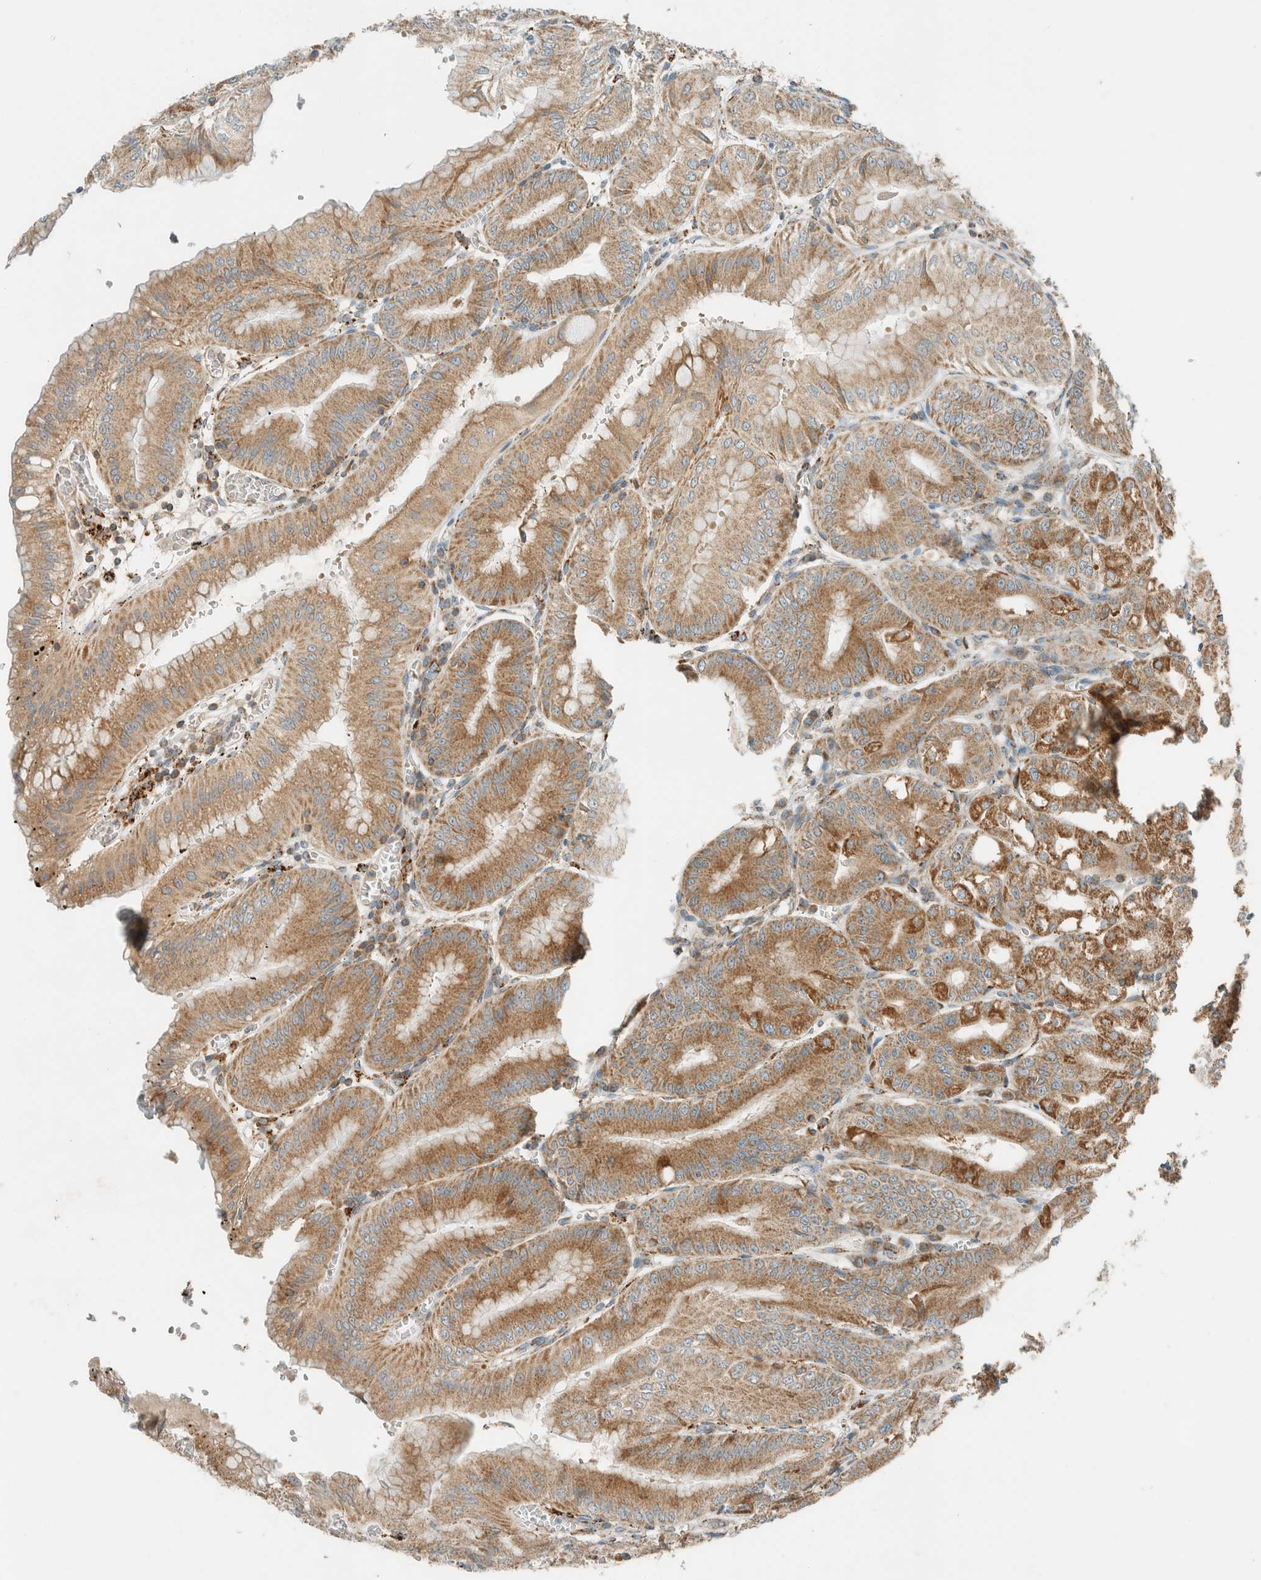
{"staining": {"intensity": "strong", "quantity": ">75%", "location": "cytoplasmic/membranous"}, "tissue": "stomach", "cell_type": "Glandular cells", "image_type": "normal", "snomed": [{"axis": "morphology", "description": "Normal tissue, NOS"}, {"axis": "topography", "description": "Stomach, lower"}], "caption": "Strong cytoplasmic/membranous expression is present in approximately >75% of glandular cells in benign stomach.", "gene": "SPAG5", "patient": {"sex": "male", "age": 71}}